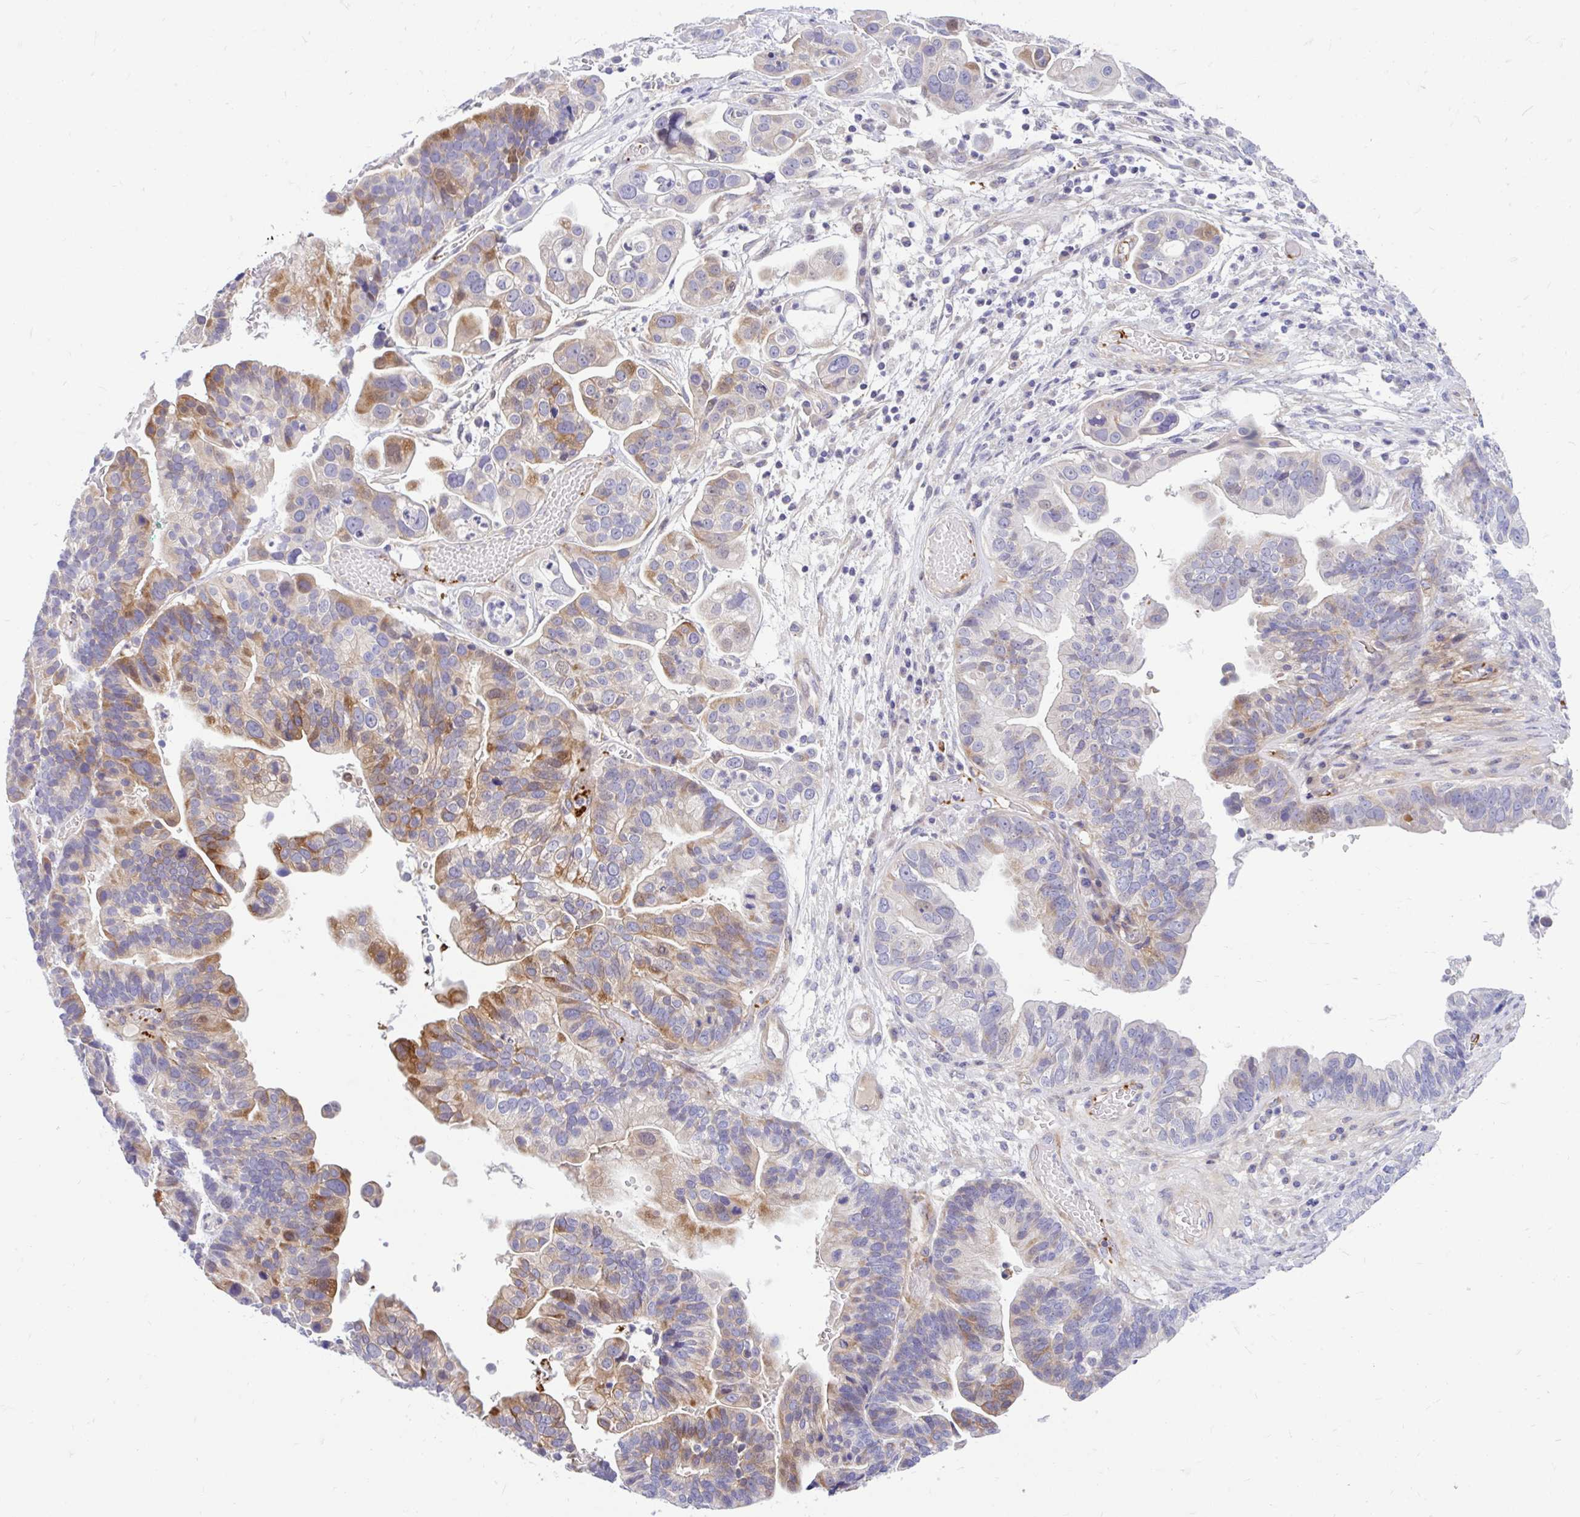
{"staining": {"intensity": "moderate", "quantity": "<25%", "location": "cytoplasmic/membranous"}, "tissue": "ovarian cancer", "cell_type": "Tumor cells", "image_type": "cancer", "snomed": [{"axis": "morphology", "description": "Cystadenocarcinoma, serous, NOS"}, {"axis": "topography", "description": "Ovary"}], "caption": "Immunohistochemical staining of serous cystadenocarcinoma (ovarian) shows moderate cytoplasmic/membranous protein staining in about <25% of tumor cells.", "gene": "ESPNL", "patient": {"sex": "female", "age": 56}}